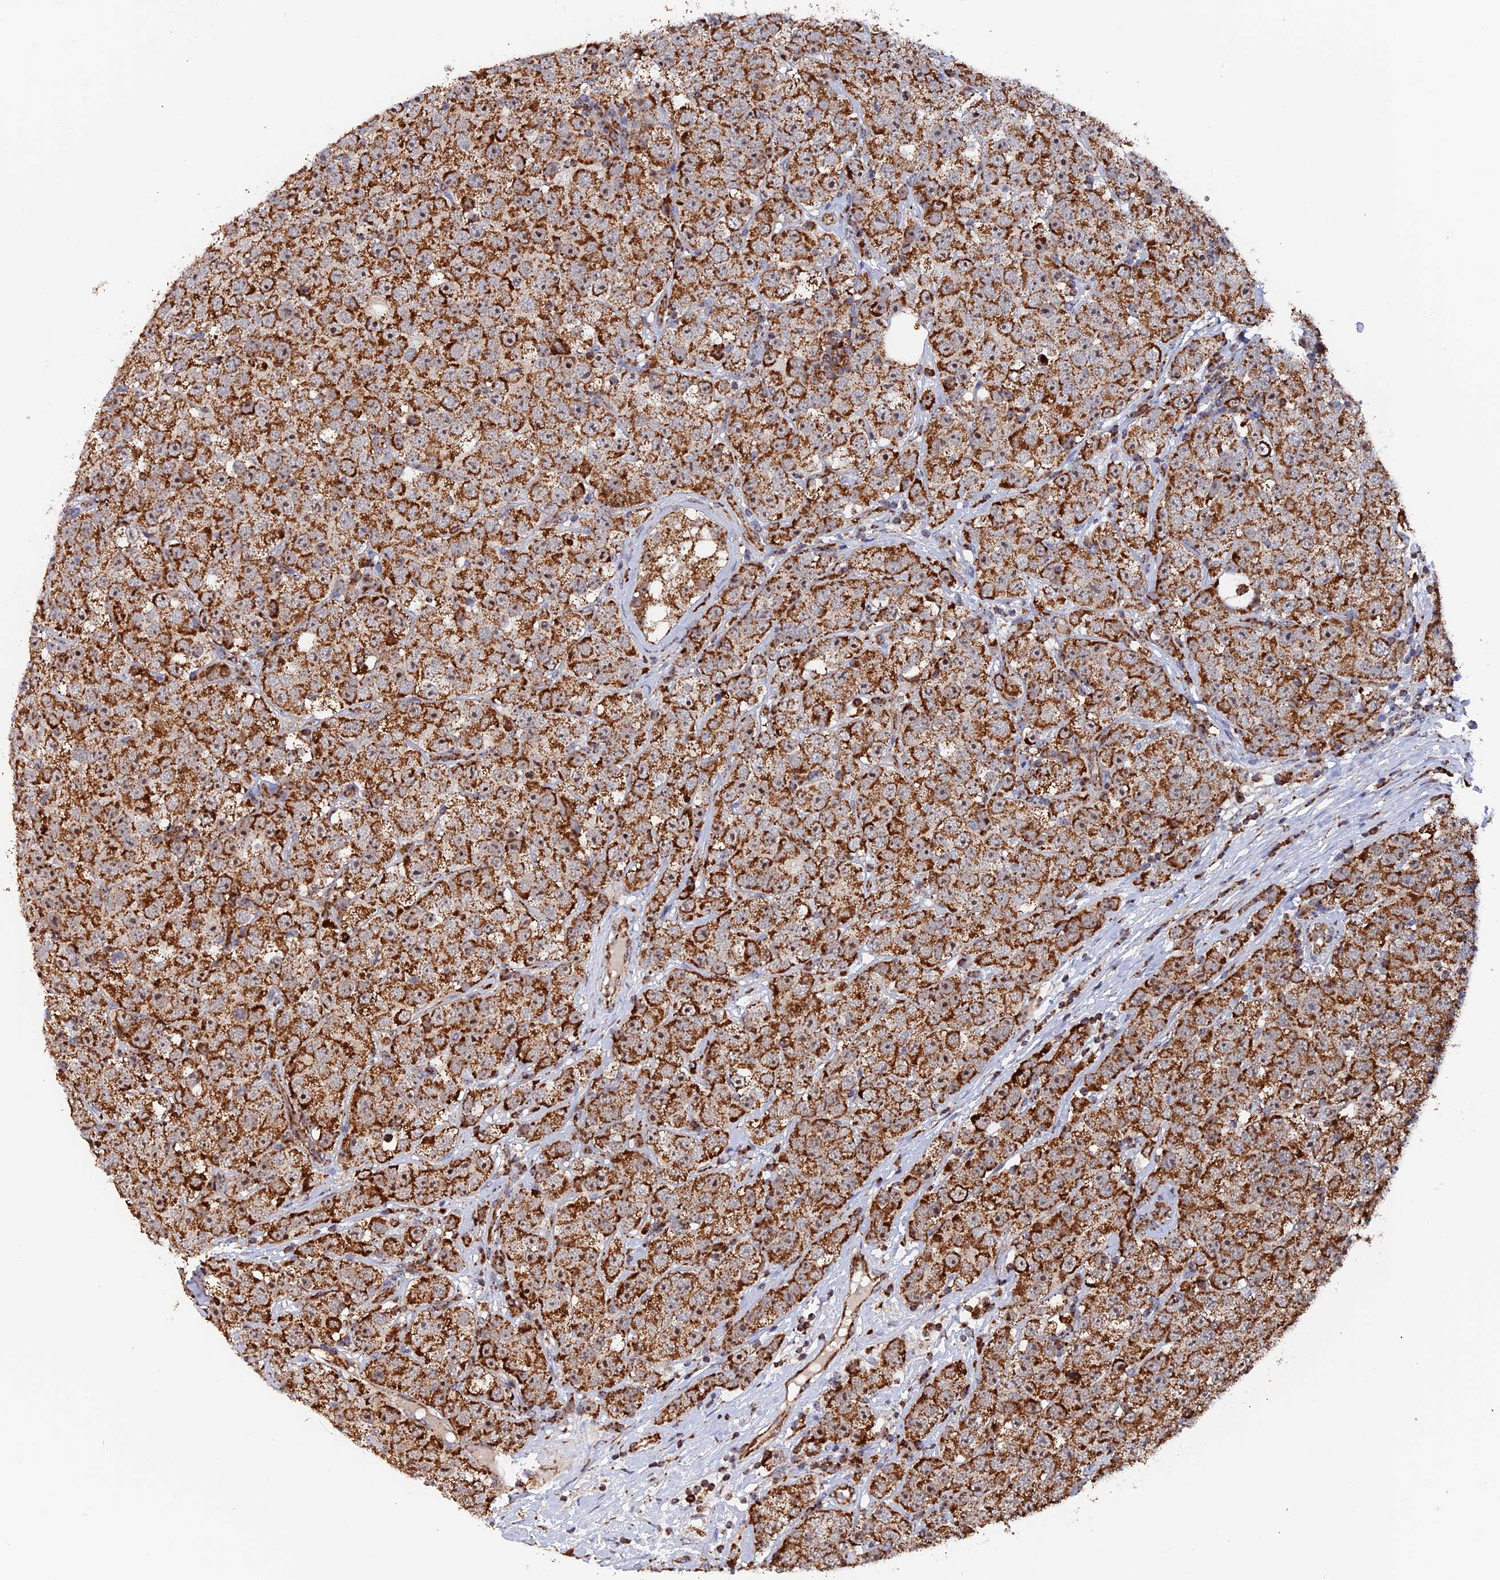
{"staining": {"intensity": "strong", "quantity": ">75%", "location": "cytoplasmic/membranous"}, "tissue": "testis cancer", "cell_type": "Tumor cells", "image_type": "cancer", "snomed": [{"axis": "morphology", "description": "Seminoma, NOS"}, {"axis": "topography", "description": "Testis"}], "caption": "Immunohistochemistry photomicrograph of testis cancer stained for a protein (brown), which exhibits high levels of strong cytoplasmic/membranous positivity in approximately >75% of tumor cells.", "gene": "DTYMK", "patient": {"sex": "male", "age": 28}}